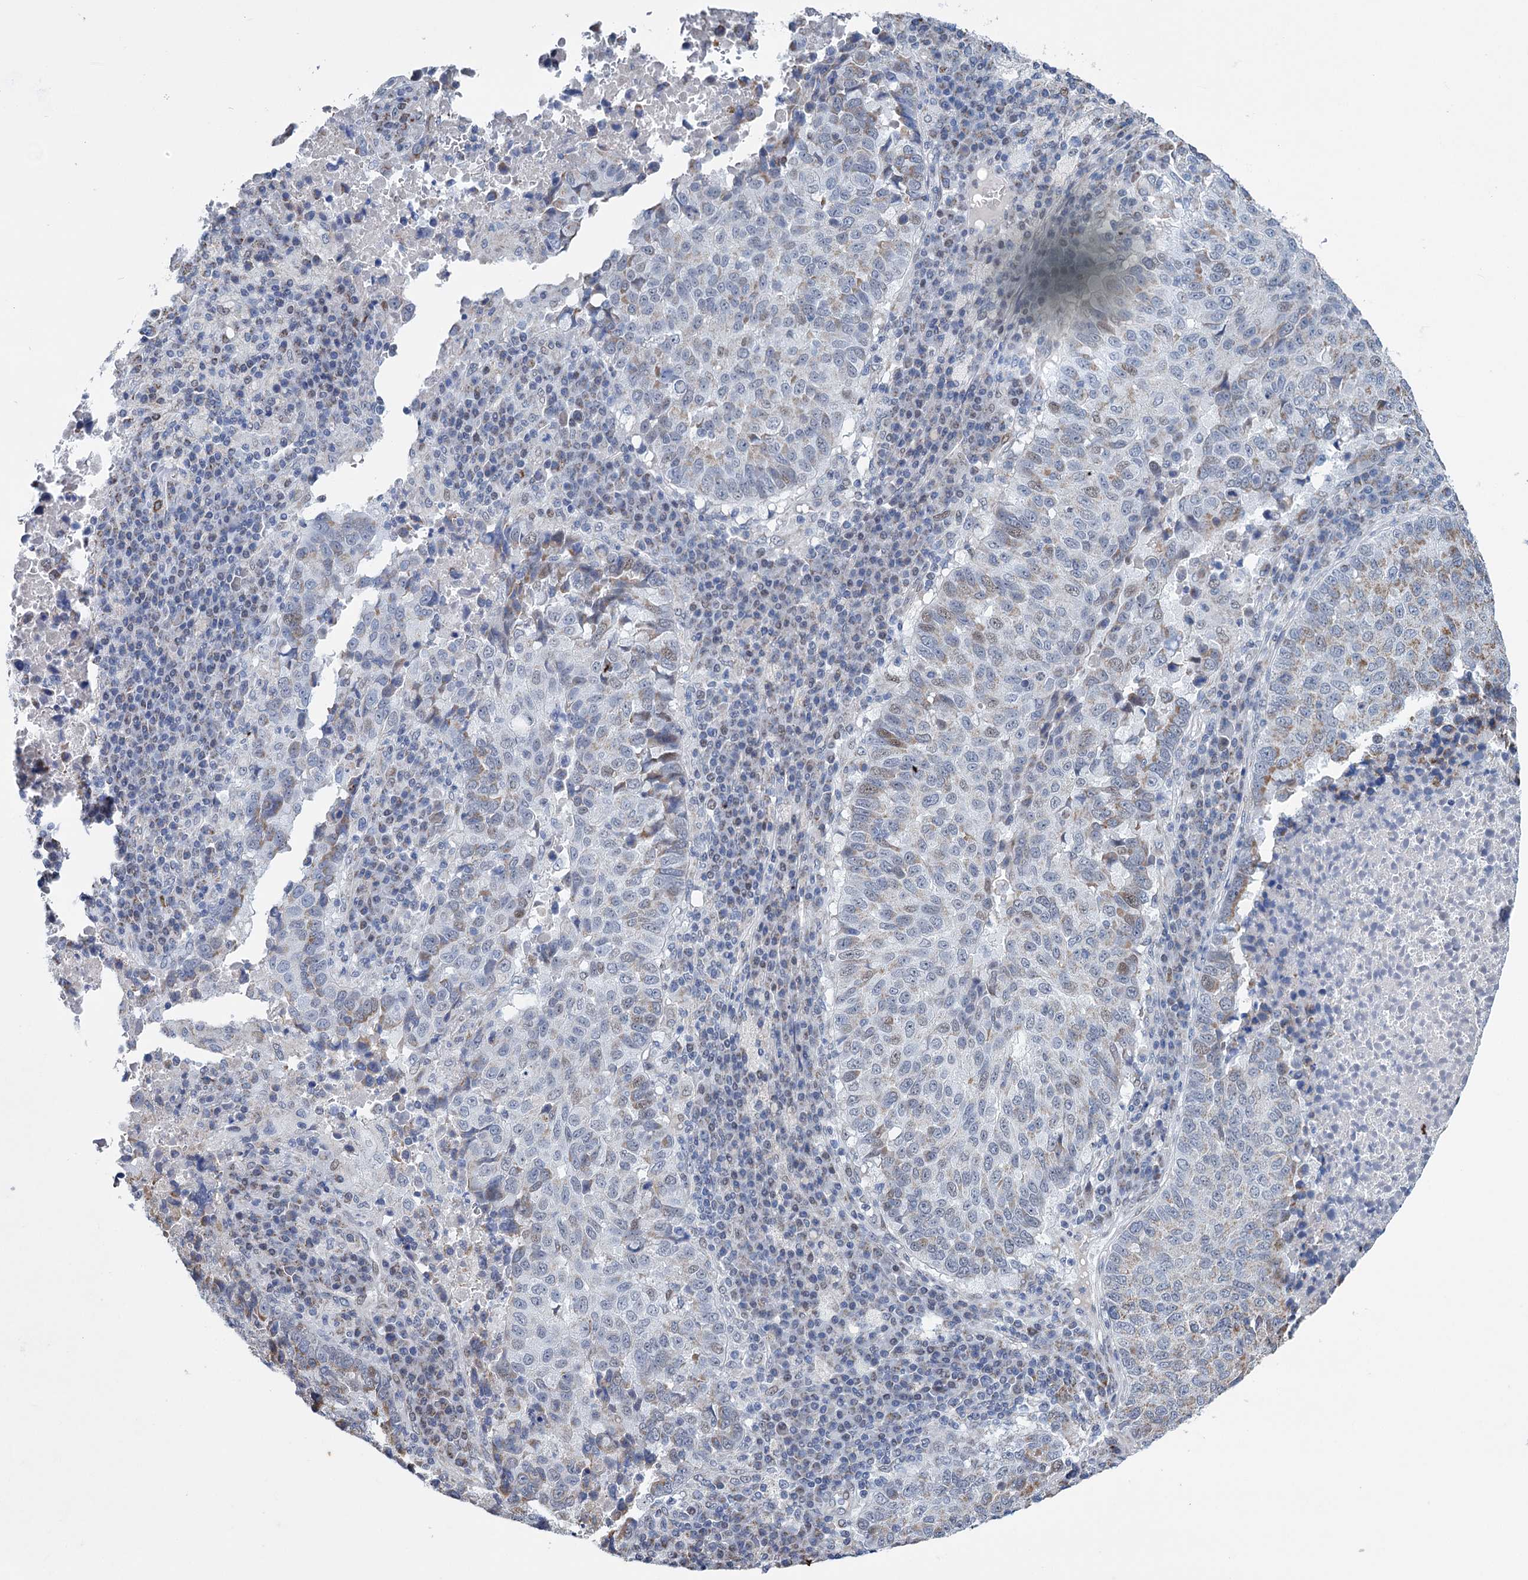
{"staining": {"intensity": "weak", "quantity": "25%-75%", "location": "cytoplasmic/membranous"}, "tissue": "lung cancer", "cell_type": "Tumor cells", "image_type": "cancer", "snomed": [{"axis": "morphology", "description": "Squamous cell carcinoma, NOS"}, {"axis": "topography", "description": "Lung"}], "caption": "Squamous cell carcinoma (lung) stained for a protein reveals weak cytoplasmic/membranous positivity in tumor cells.", "gene": "MORN3", "patient": {"sex": "male", "age": 73}}